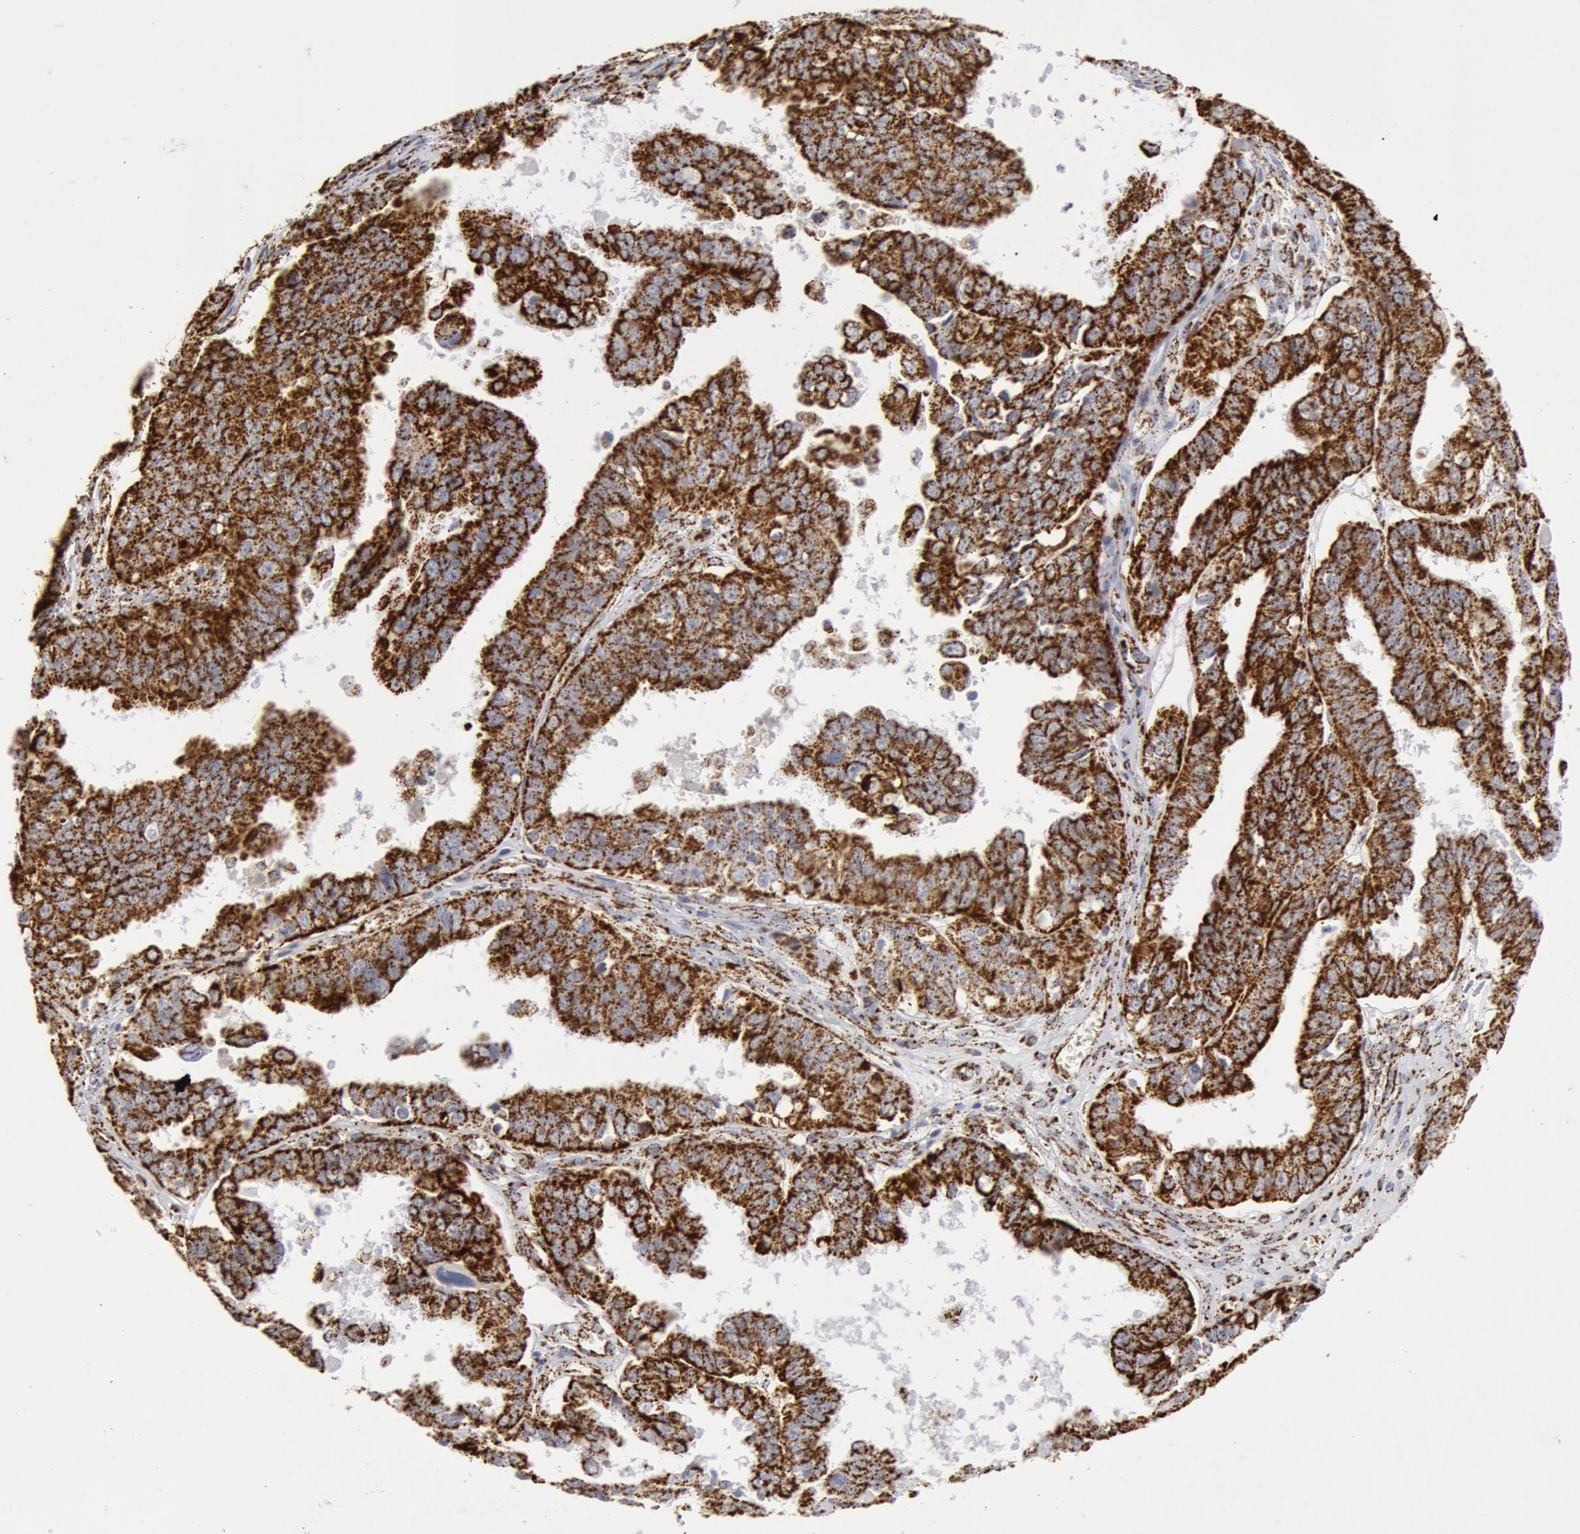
{"staining": {"intensity": "strong", "quantity": ">75%", "location": "cytoplasmic/membranous"}, "tissue": "ovarian cancer", "cell_type": "Tumor cells", "image_type": "cancer", "snomed": [{"axis": "morphology", "description": "Carcinoma, endometroid"}, {"axis": "topography", "description": "Ovary"}], "caption": "There is high levels of strong cytoplasmic/membranous positivity in tumor cells of endometroid carcinoma (ovarian), as demonstrated by immunohistochemical staining (brown color).", "gene": "ATP5F1B", "patient": {"sex": "female", "age": 85}}